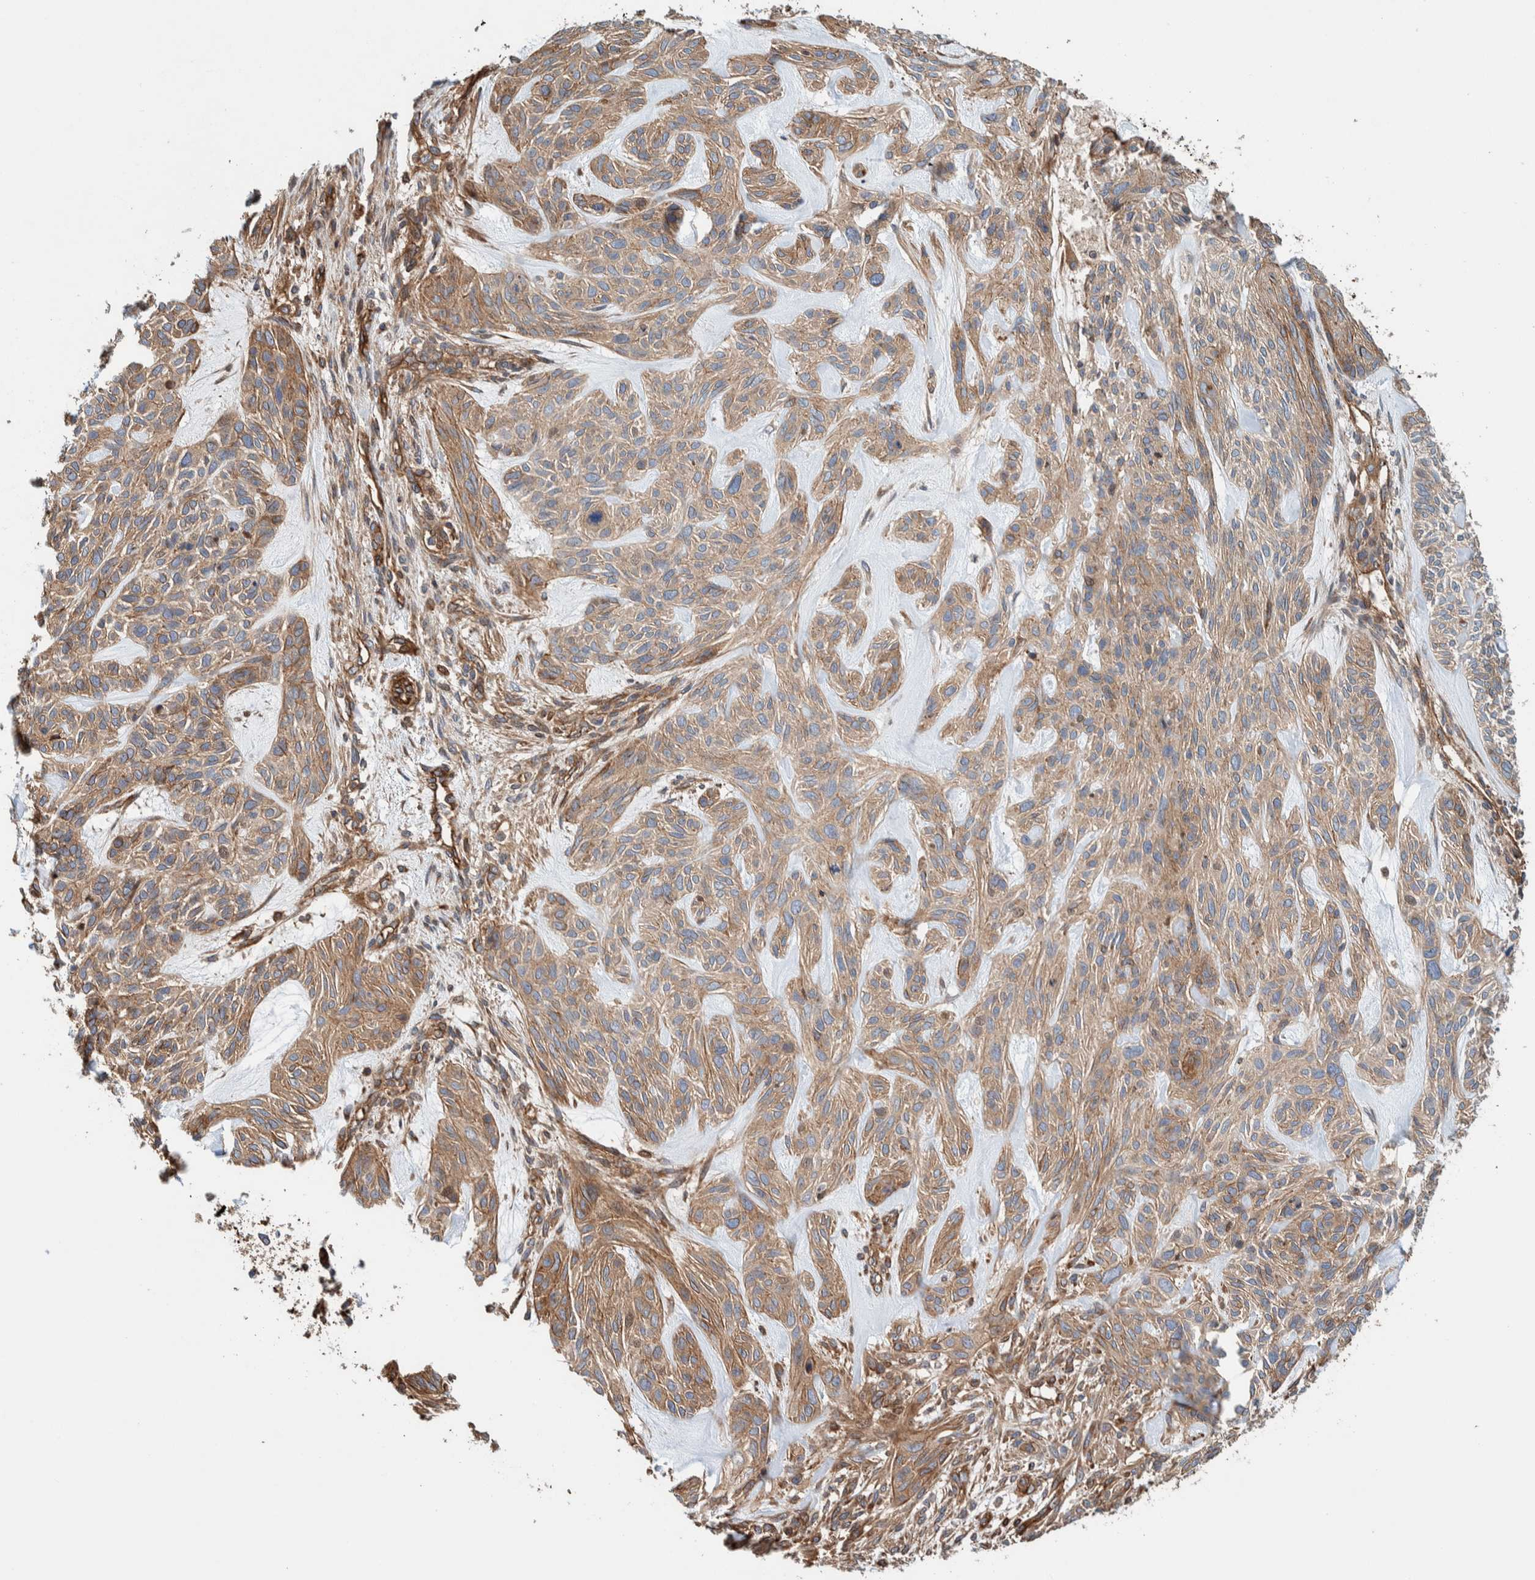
{"staining": {"intensity": "weak", "quantity": ">75%", "location": "cytoplasmic/membranous"}, "tissue": "skin cancer", "cell_type": "Tumor cells", "image_type": "cancer", "snomed": [{"axis": "morphology", "description": "Basal cell carcinoma"}, {"axis": "topography", "description": "Skin"}], "caption": "High-power microscopy captured an IHC image of basal cell carcinoma (skin), revealing weak cytoplasmic/membranous expression in about >75% of tumor cells. The staining is performed using DAB (3,3'-diaminobenzidine) brown chromogen to label protein expression. The nuclei are counter-stained blue using hematoxylin.", "gene": "PKD1L1", "patient": {"sex": "male", "age": 55}}